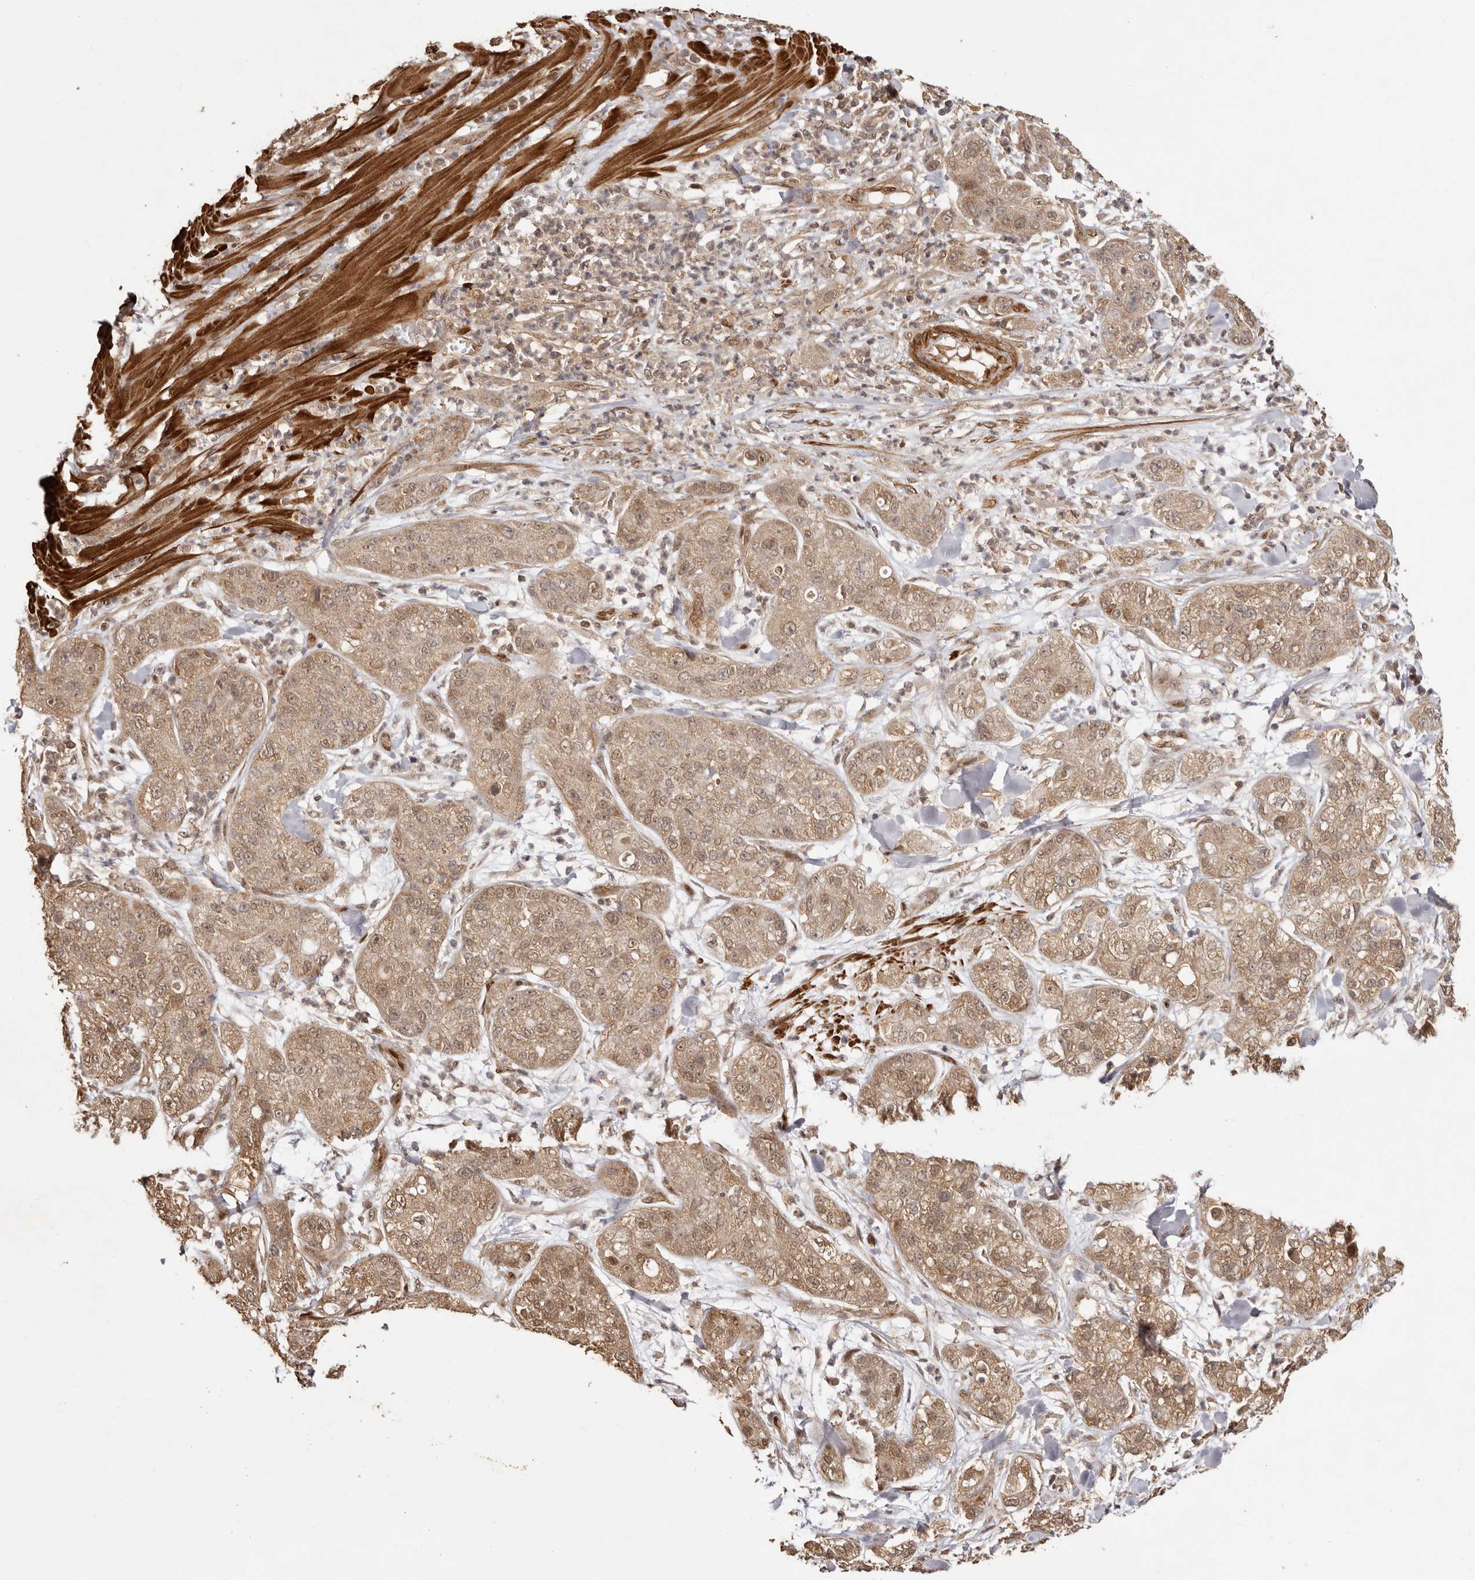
{"staining": {"intensity": "weak", "quantity": ">75%", "location": "cytoplasmic/membranous,nuclear"}, "tissue": "pancreatic cancer", "cell_type": "Tumor cells", "image_type": "cancer", "snomed": [{"axis": "morphology", "description": "Adenocarcinoma, NOS"}, {"axis": "topography", "description": "Pancreas"}], "caption": "Pancreatic cancer stained with a brown dye reveals weak cytoplasmic/membranous and nuclear positive staining in approximately >75% of tumor cells.", "gene": "UBR2", "patient": {"sex": "female", "age": 78}}